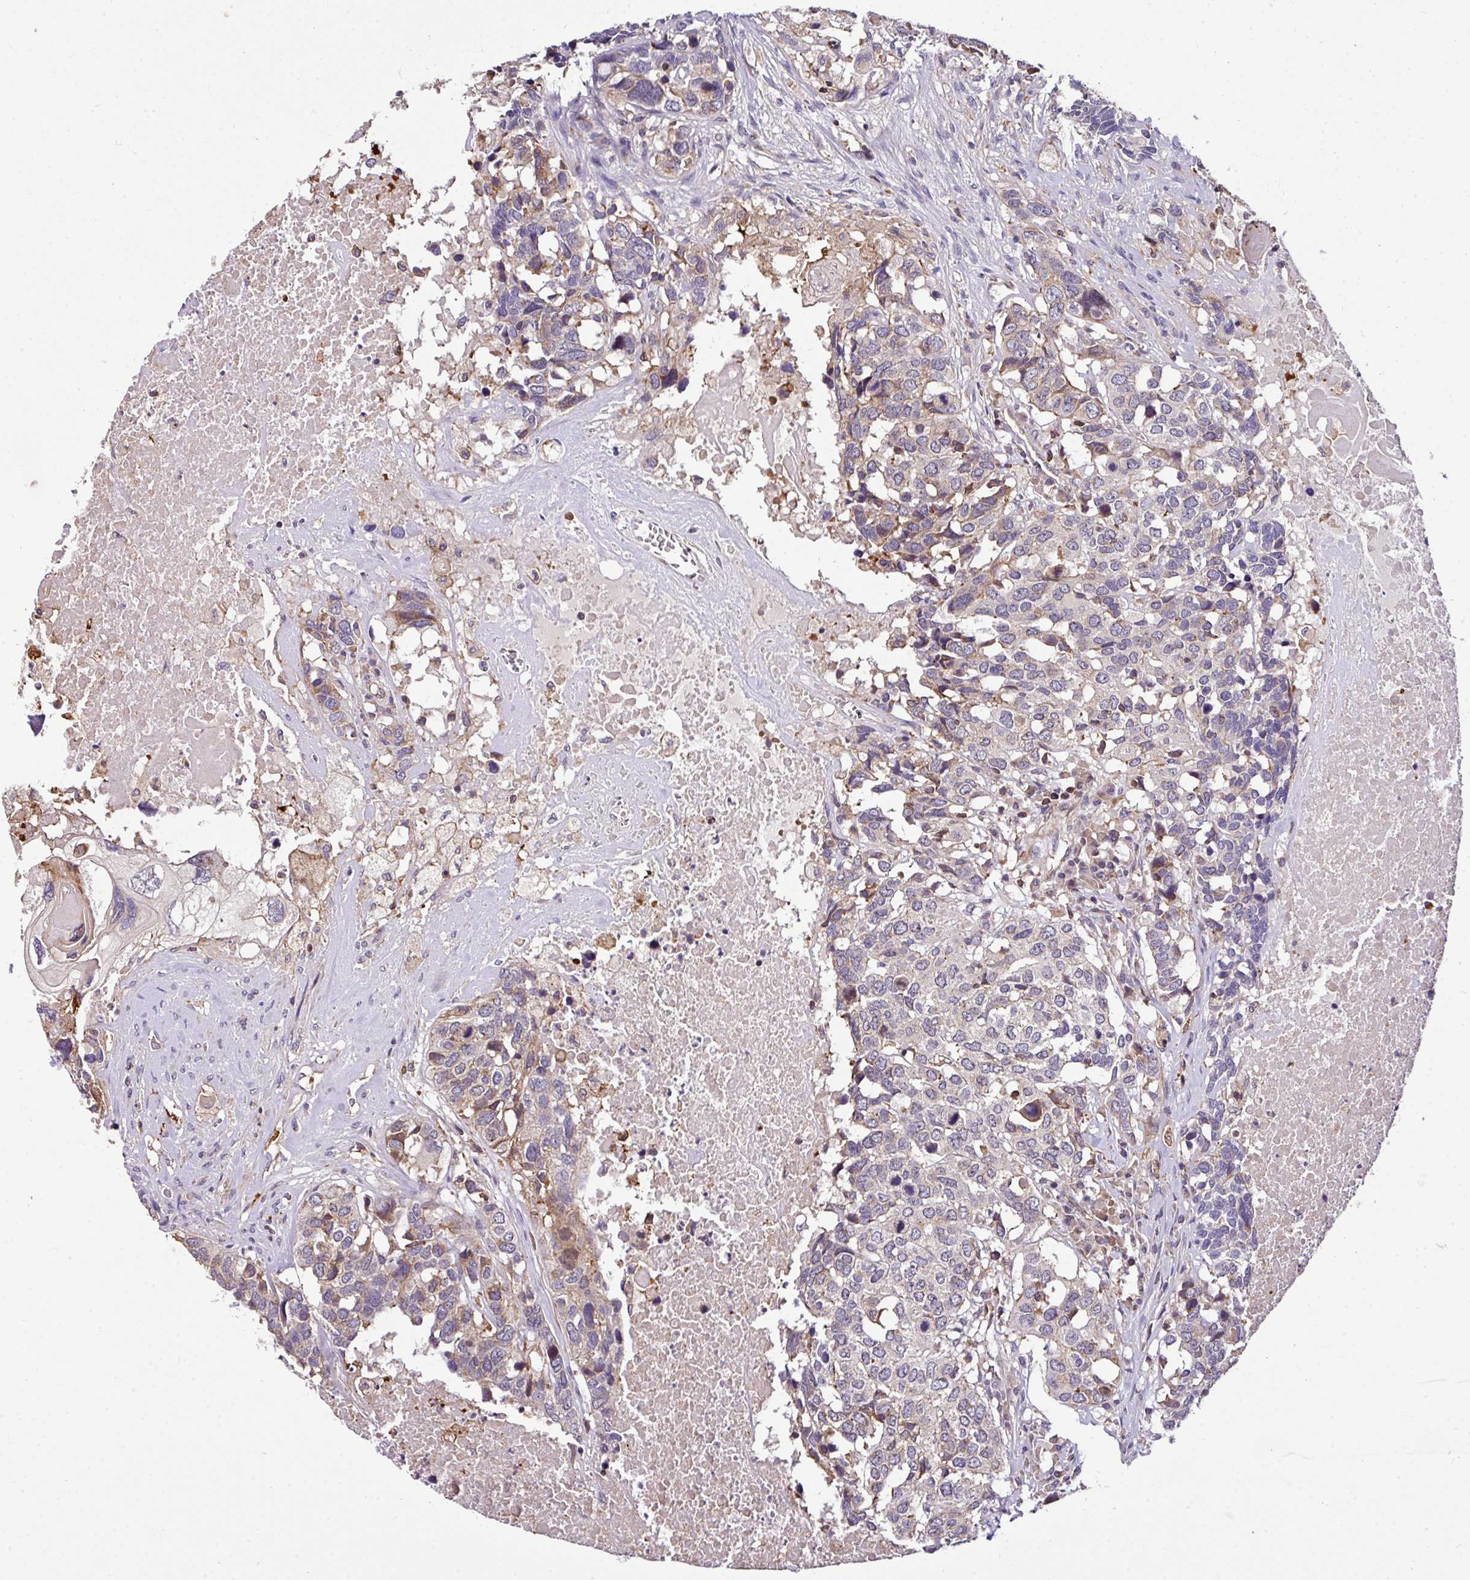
{"staining": {"intensity": "weak", "quantity": "<25%", "location": "cytoplasmic/membranous"}, "tissue": "head and neck cancer", "cell_type": "Tumor cells", "image_type": "cancer", "snomed": [{"axis": "morphology", "description": "Squamous cell carcinoma, NOS"}, {"axis": "topography", "description": "Head-Neck"}], "caption": "A photomicrograph of squamous cell carcinoma (head and neck) stained for a protein shows no brown staining in tumor cells.", "gene": "CASS4", "patient": {"sex": "male", "age": 66}}